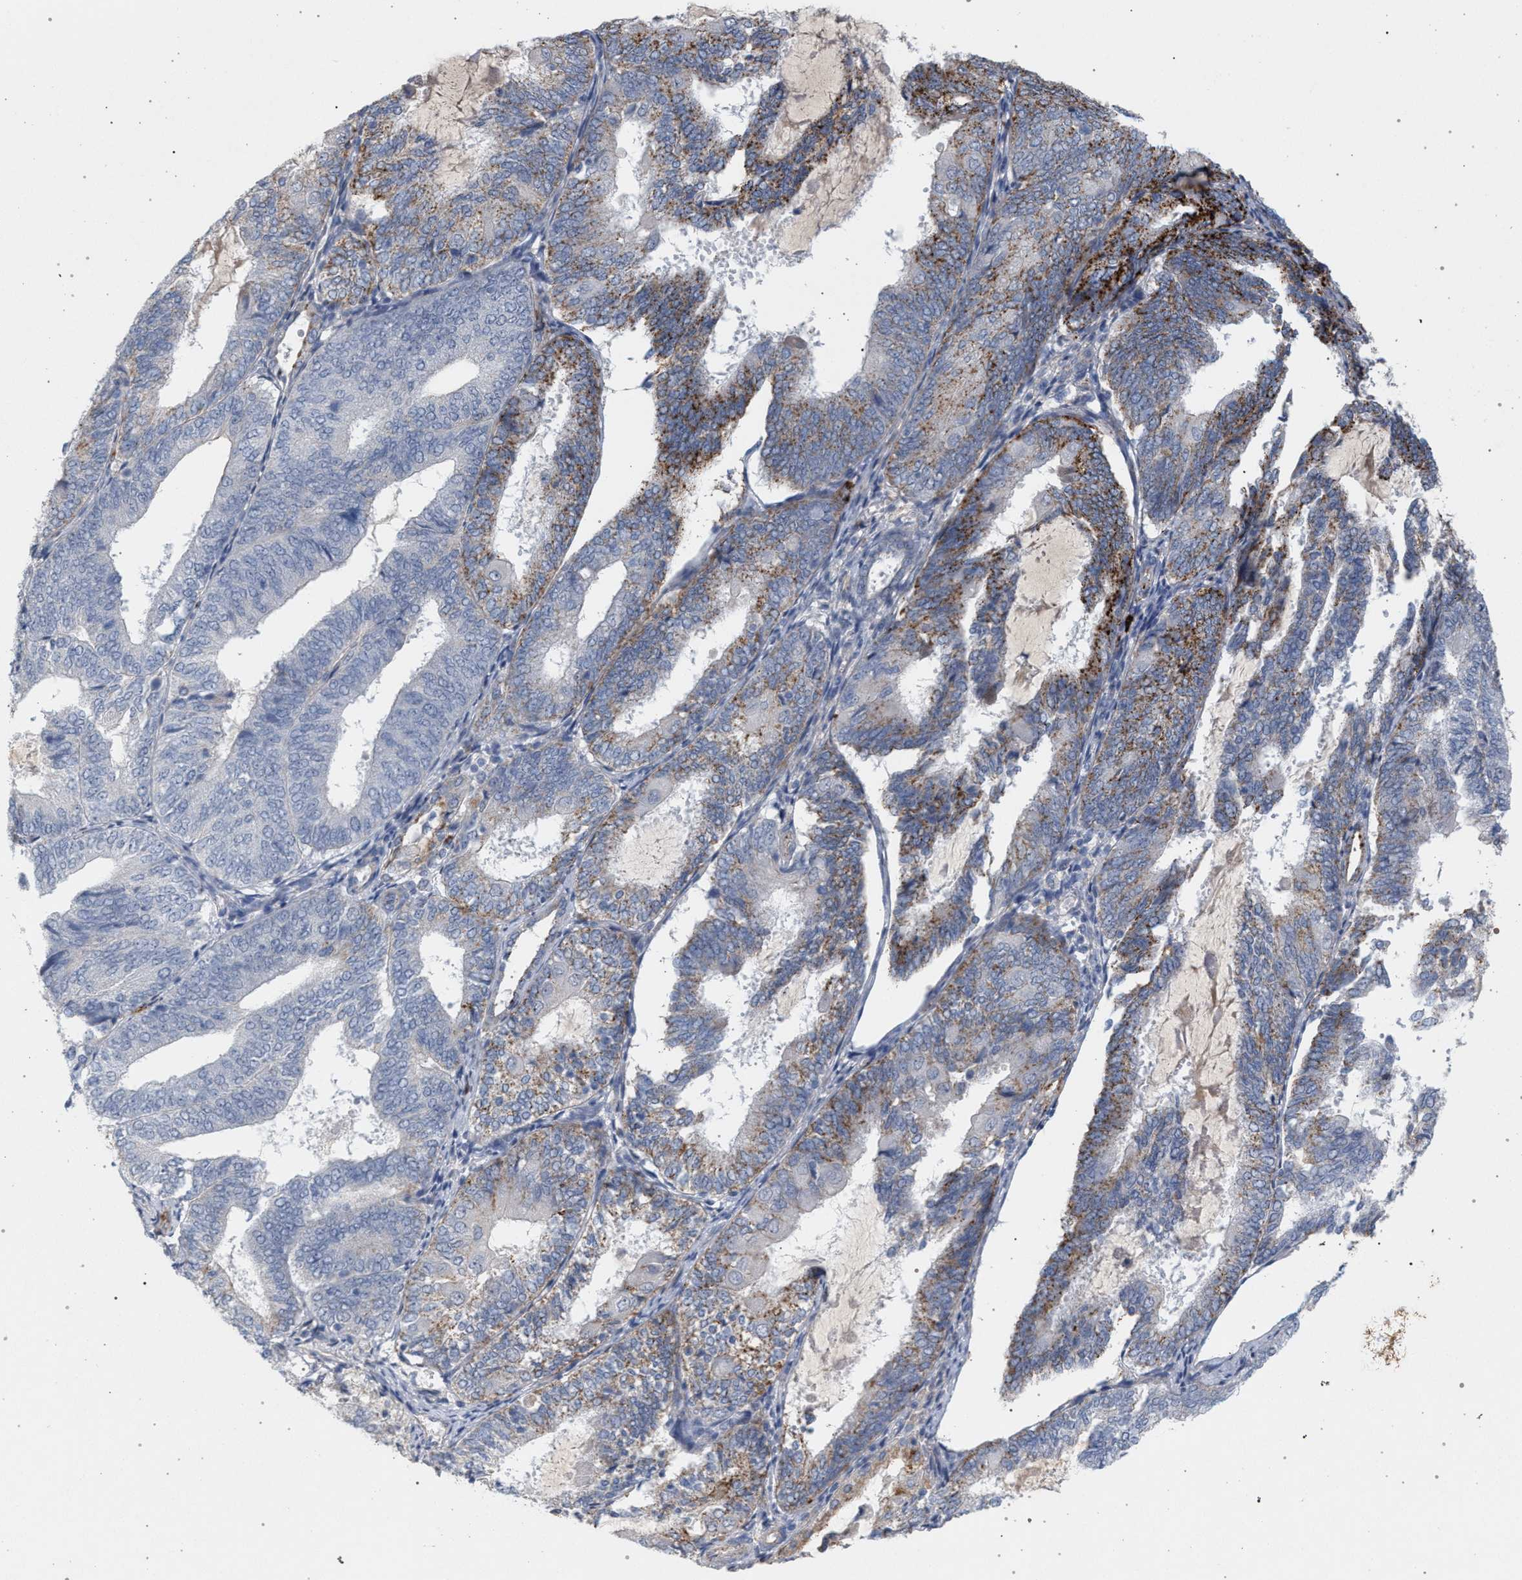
{"staining": {"intensity": "strong", "quantity": "25%-75%", "location": "cytoplasmic/membranous"}, "tissue": "endometrial cancer", "cell_type": "Tumor cells", "image_type": "cancer", "snomed": [{"axis": "morphology", "description": "Adenocarcinoma, NOS"}, {"axis": "topography", "description": "Endometrium"}], "caption": "Protein expression analysis of human endometrial cancer reveals strong cytoplasmic/membranous positivity in approximately 25%-75% of tumor cells.", "gene": "MAMDC2", "patient": {"sex": "female", "age": 81}}